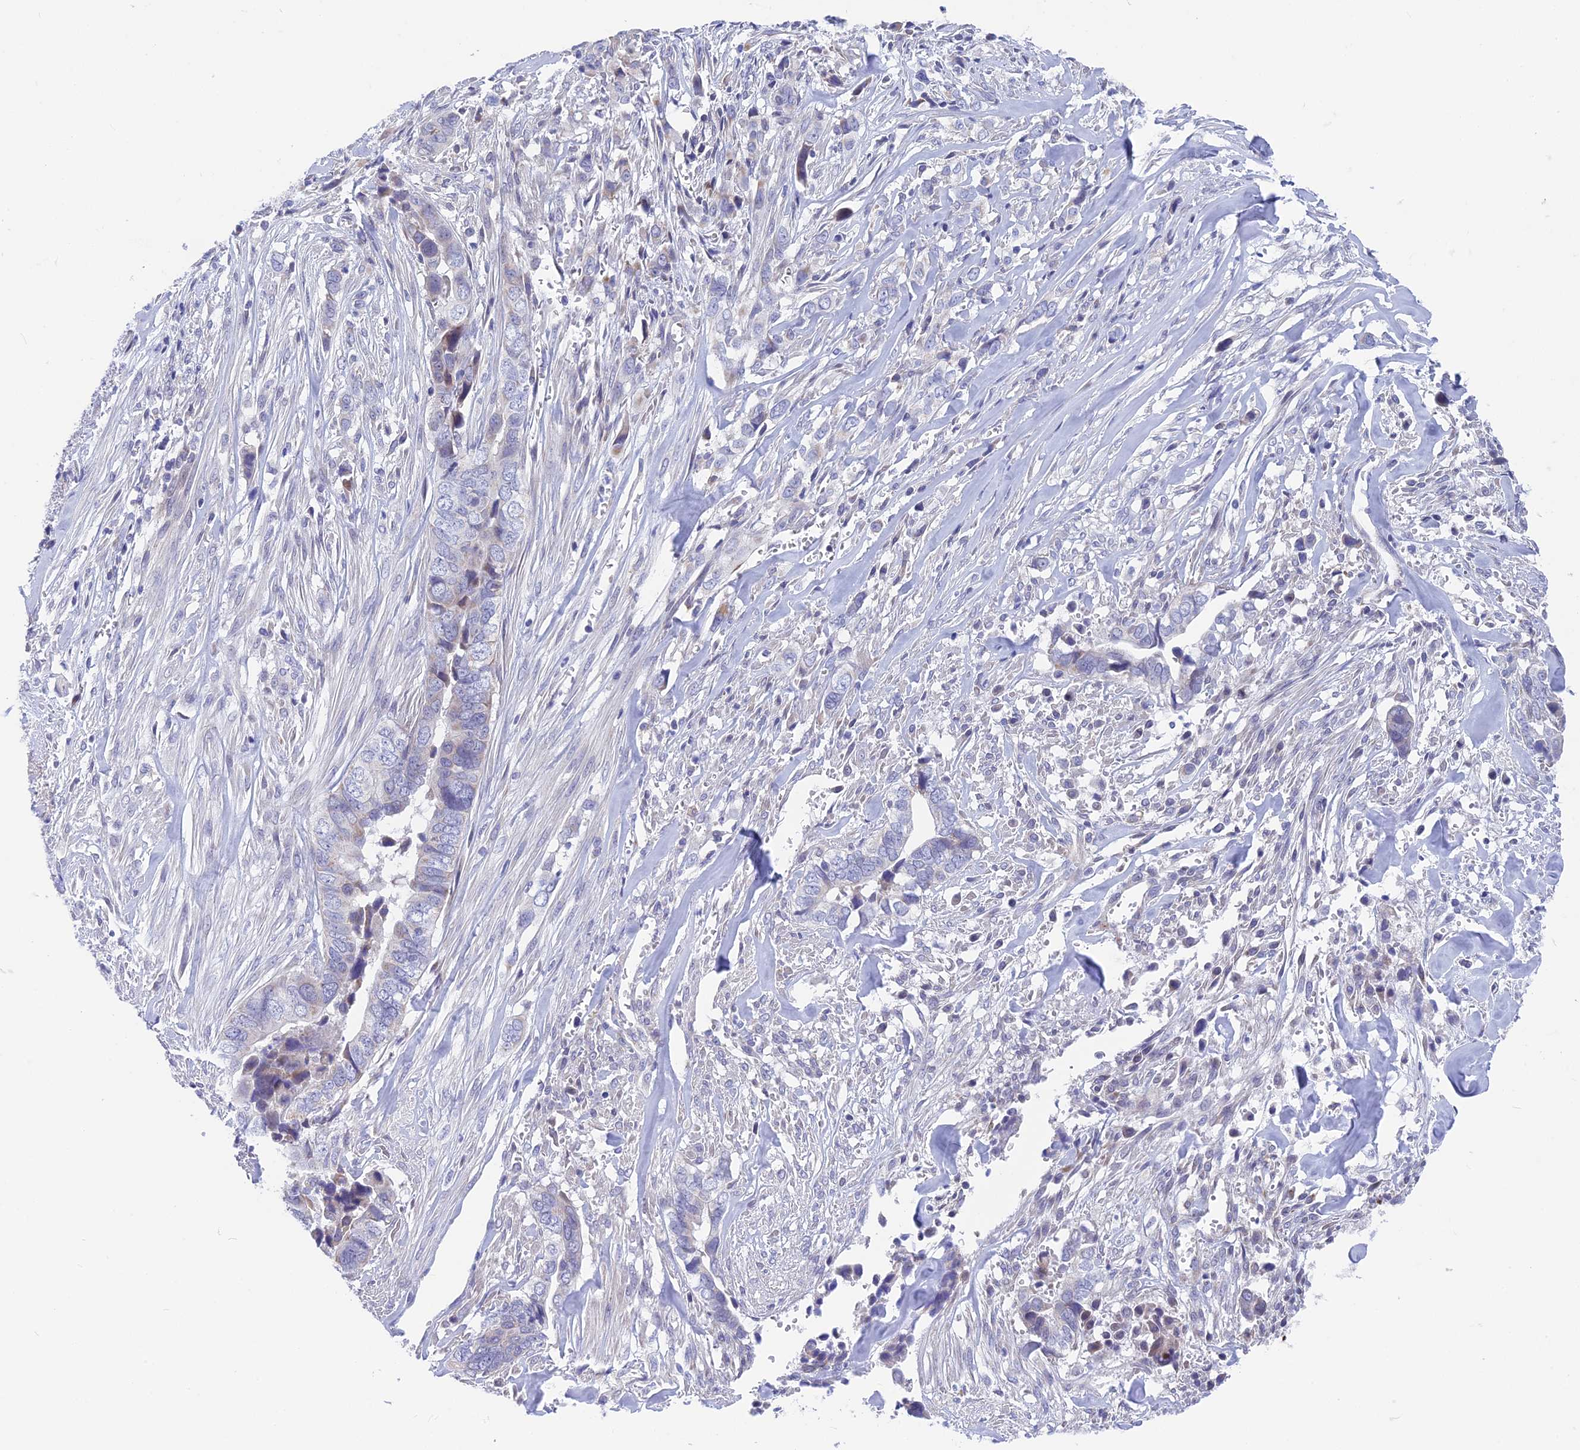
{"staining": {"intensity": "negative", "quantity": "none", "location": "none"}, "tissue": "liver cancer", "cell_type": "Tumor cells", "image_type": "cancer", "snomed": [{"axis": "morphology", "description": "Cholangiocarcinoma"}, {"axis": "topography", "description": "Liver"}], "caption": "This is an IHC photomicrograph of liver cholangiocarcinoma. There is no expression in tumor cells.", "gene": "PLAC9", "patient": {"sex": "female", "age": 79}}